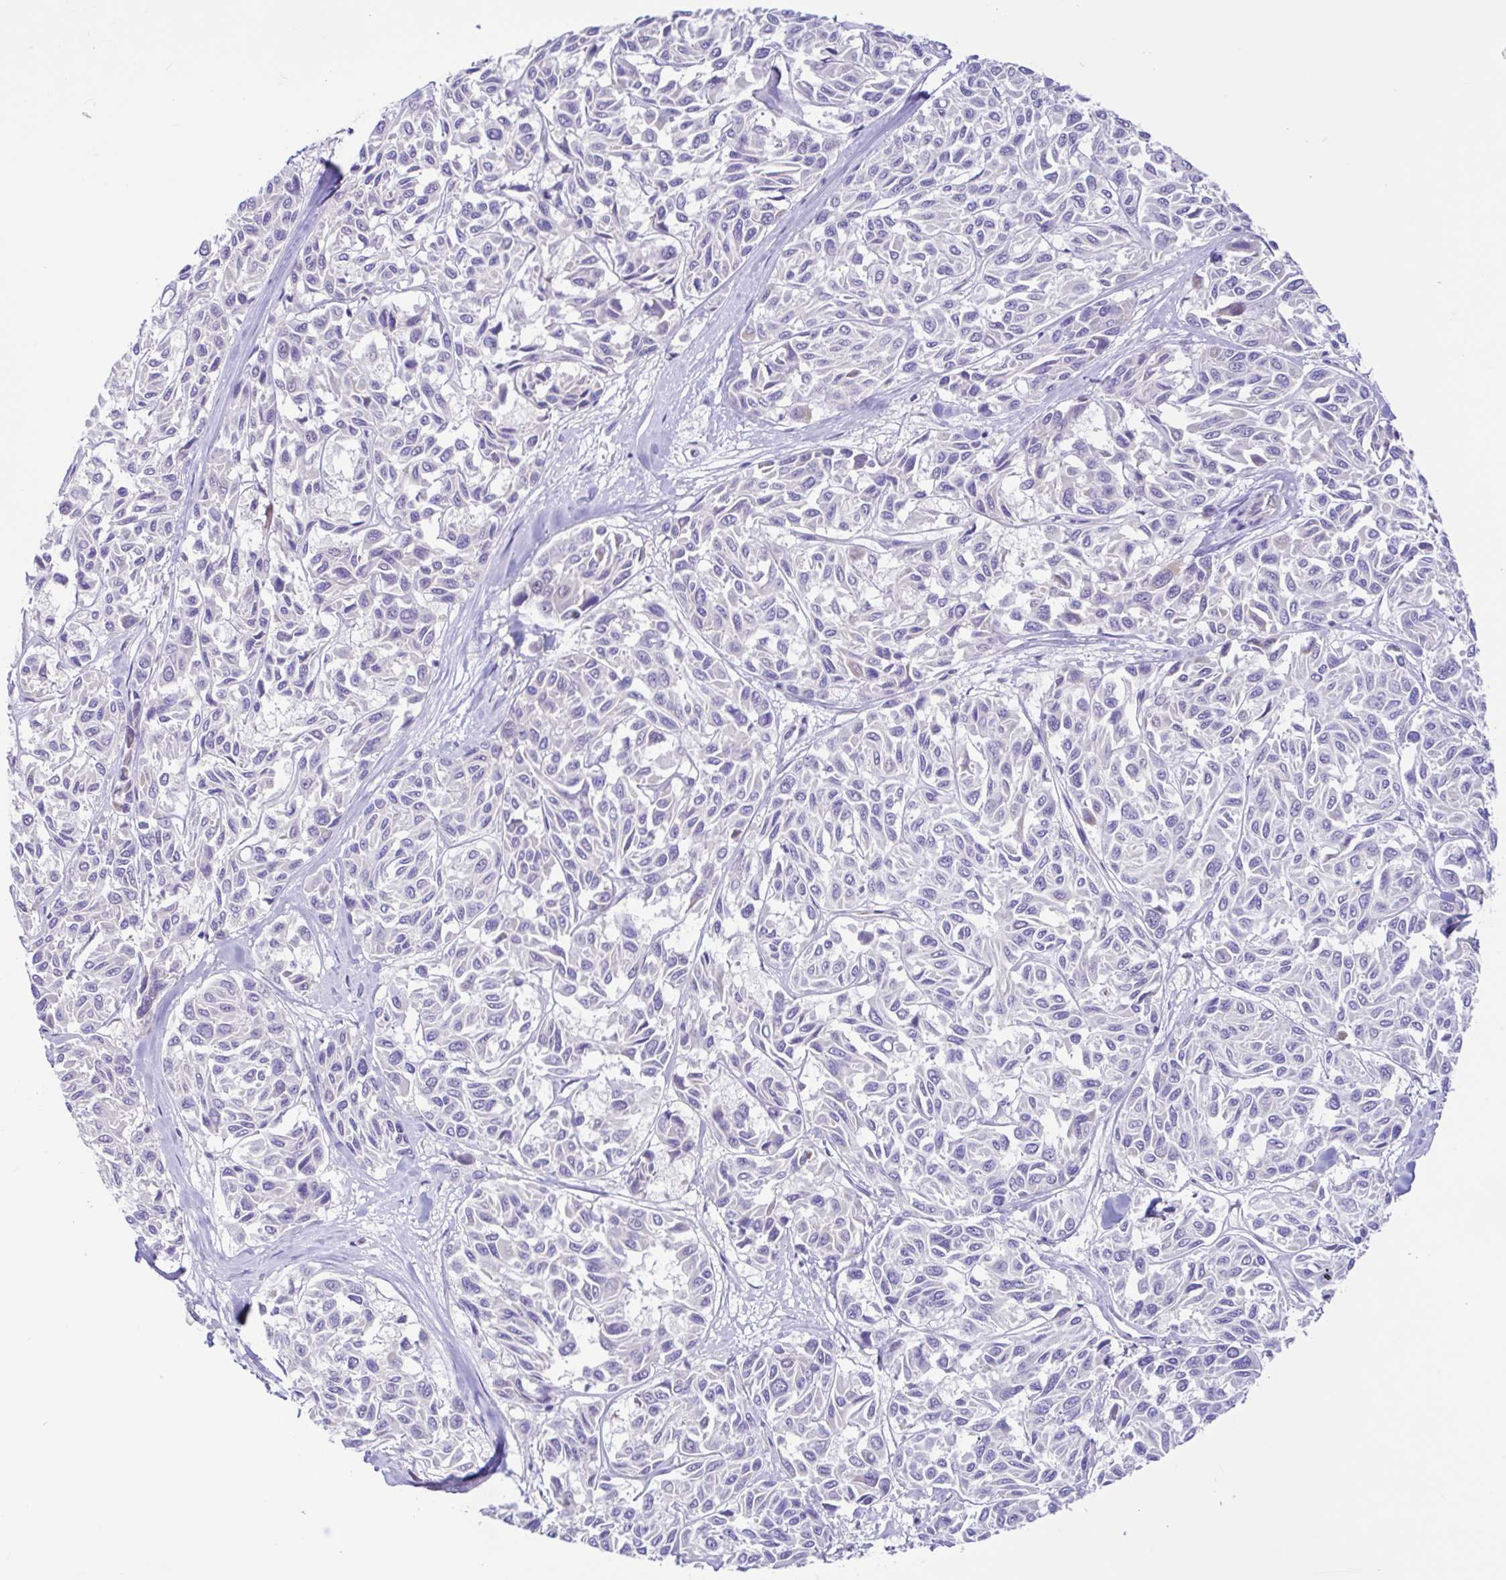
{"staining": {"intensity": "negative", "quantity": "none", "location": "none"}, "tissue": "melanoma", "cell_type": "Tumor cells", "image_type": "cancer", "snomed": [{"axis": "morphology", "description": "Malignant melanoma, NOS"}, {"axis": "topography", "description": "Skin"}], "caption": "The micrograph displays no staining of tumor cells in malignant melanoma.", "gene": "NDUFS2", "patient": {"sex": "female", "age": 66}}